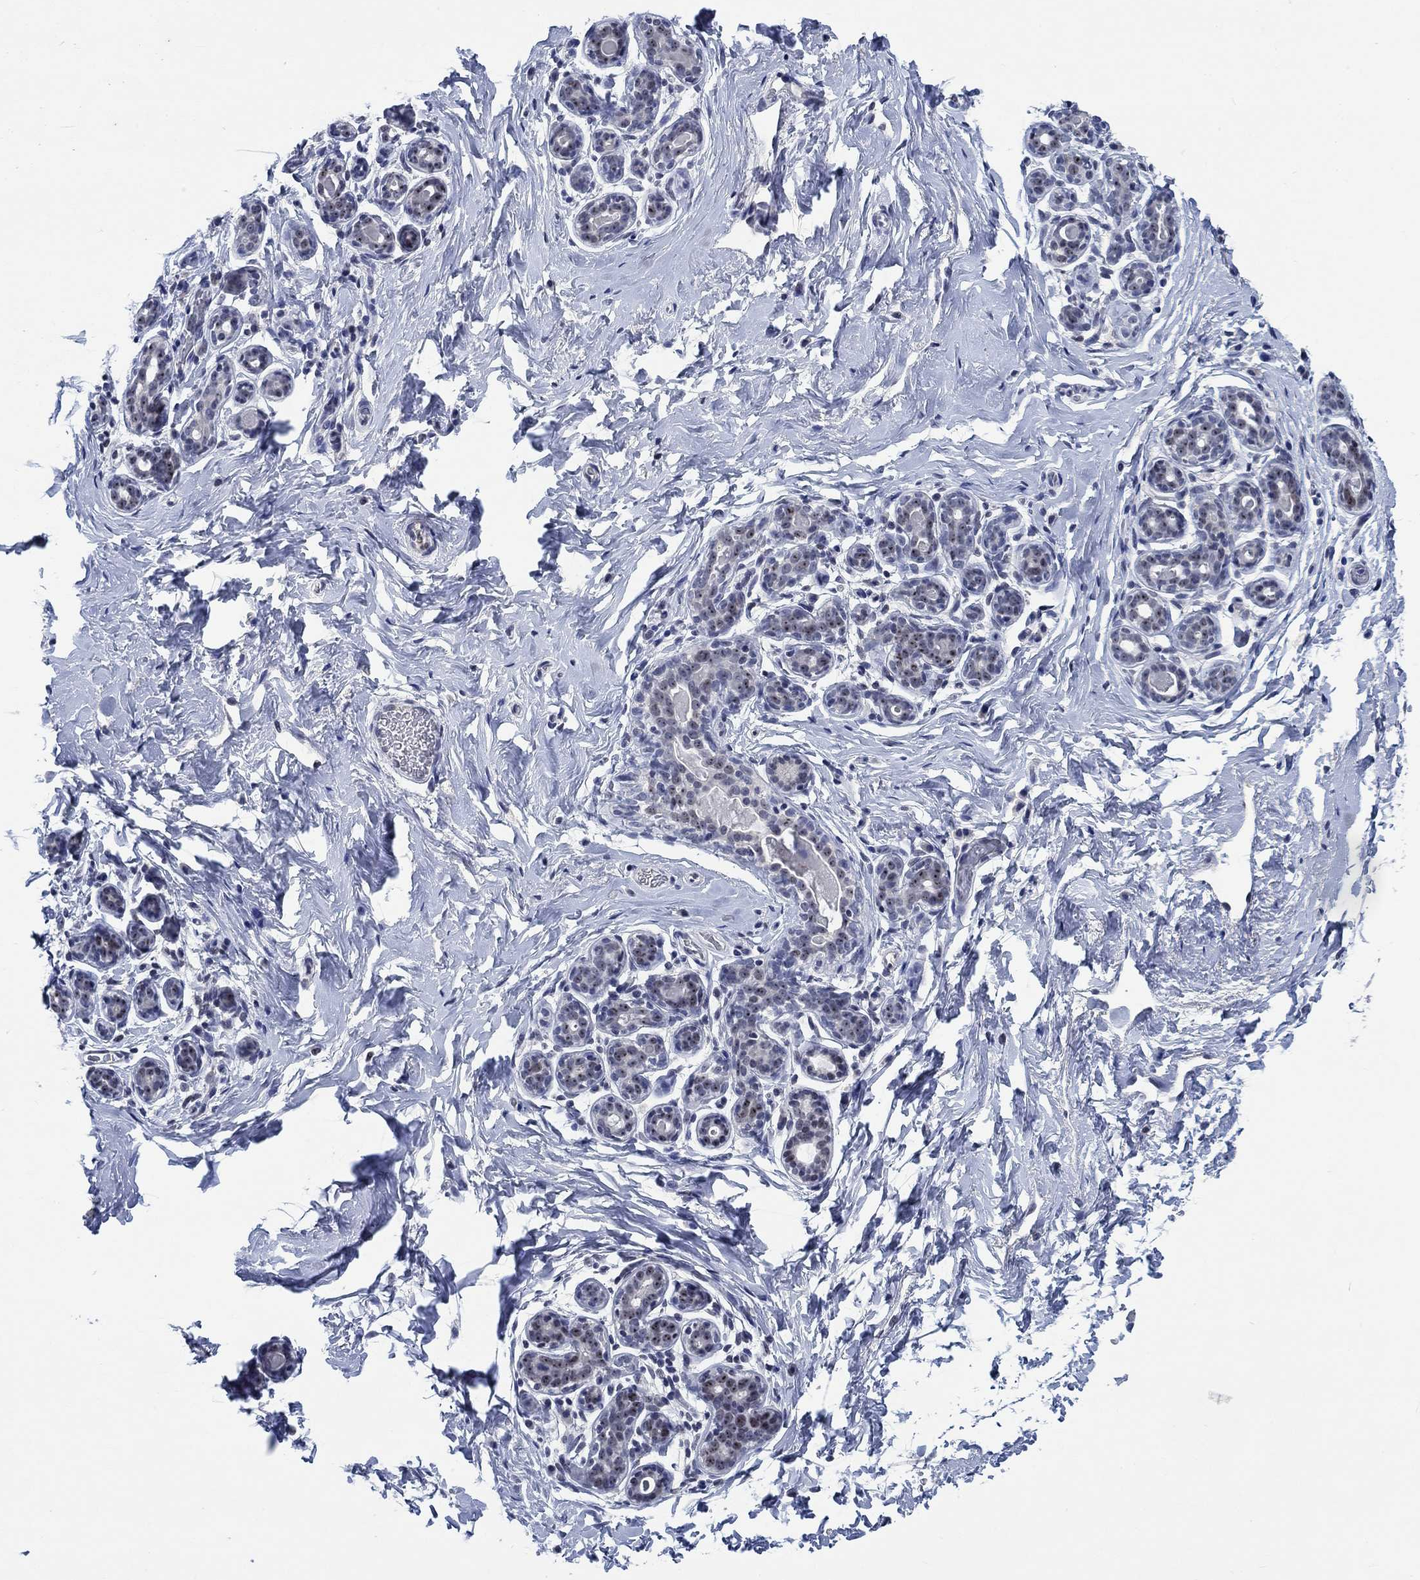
{"staining": {"intensity": "negative", "quantity": "none", "location": "none"}, "tissue": "breast", "cell_type": "Adipocytes", "image_type": "normal", "snomed": [{"axis": "morphology", "description": "Normal tissue, NOS"}, {"axis": "topography", "description": "Skin"}, {"axis": "topography", "description": "Breast"}], "caption": "A high-resolution image shows IHC staining of benign breast, which exhibits no significant expression in adipocytes.", "gene": "HTN1", "patient": {"sex": "female", "age": 43}}